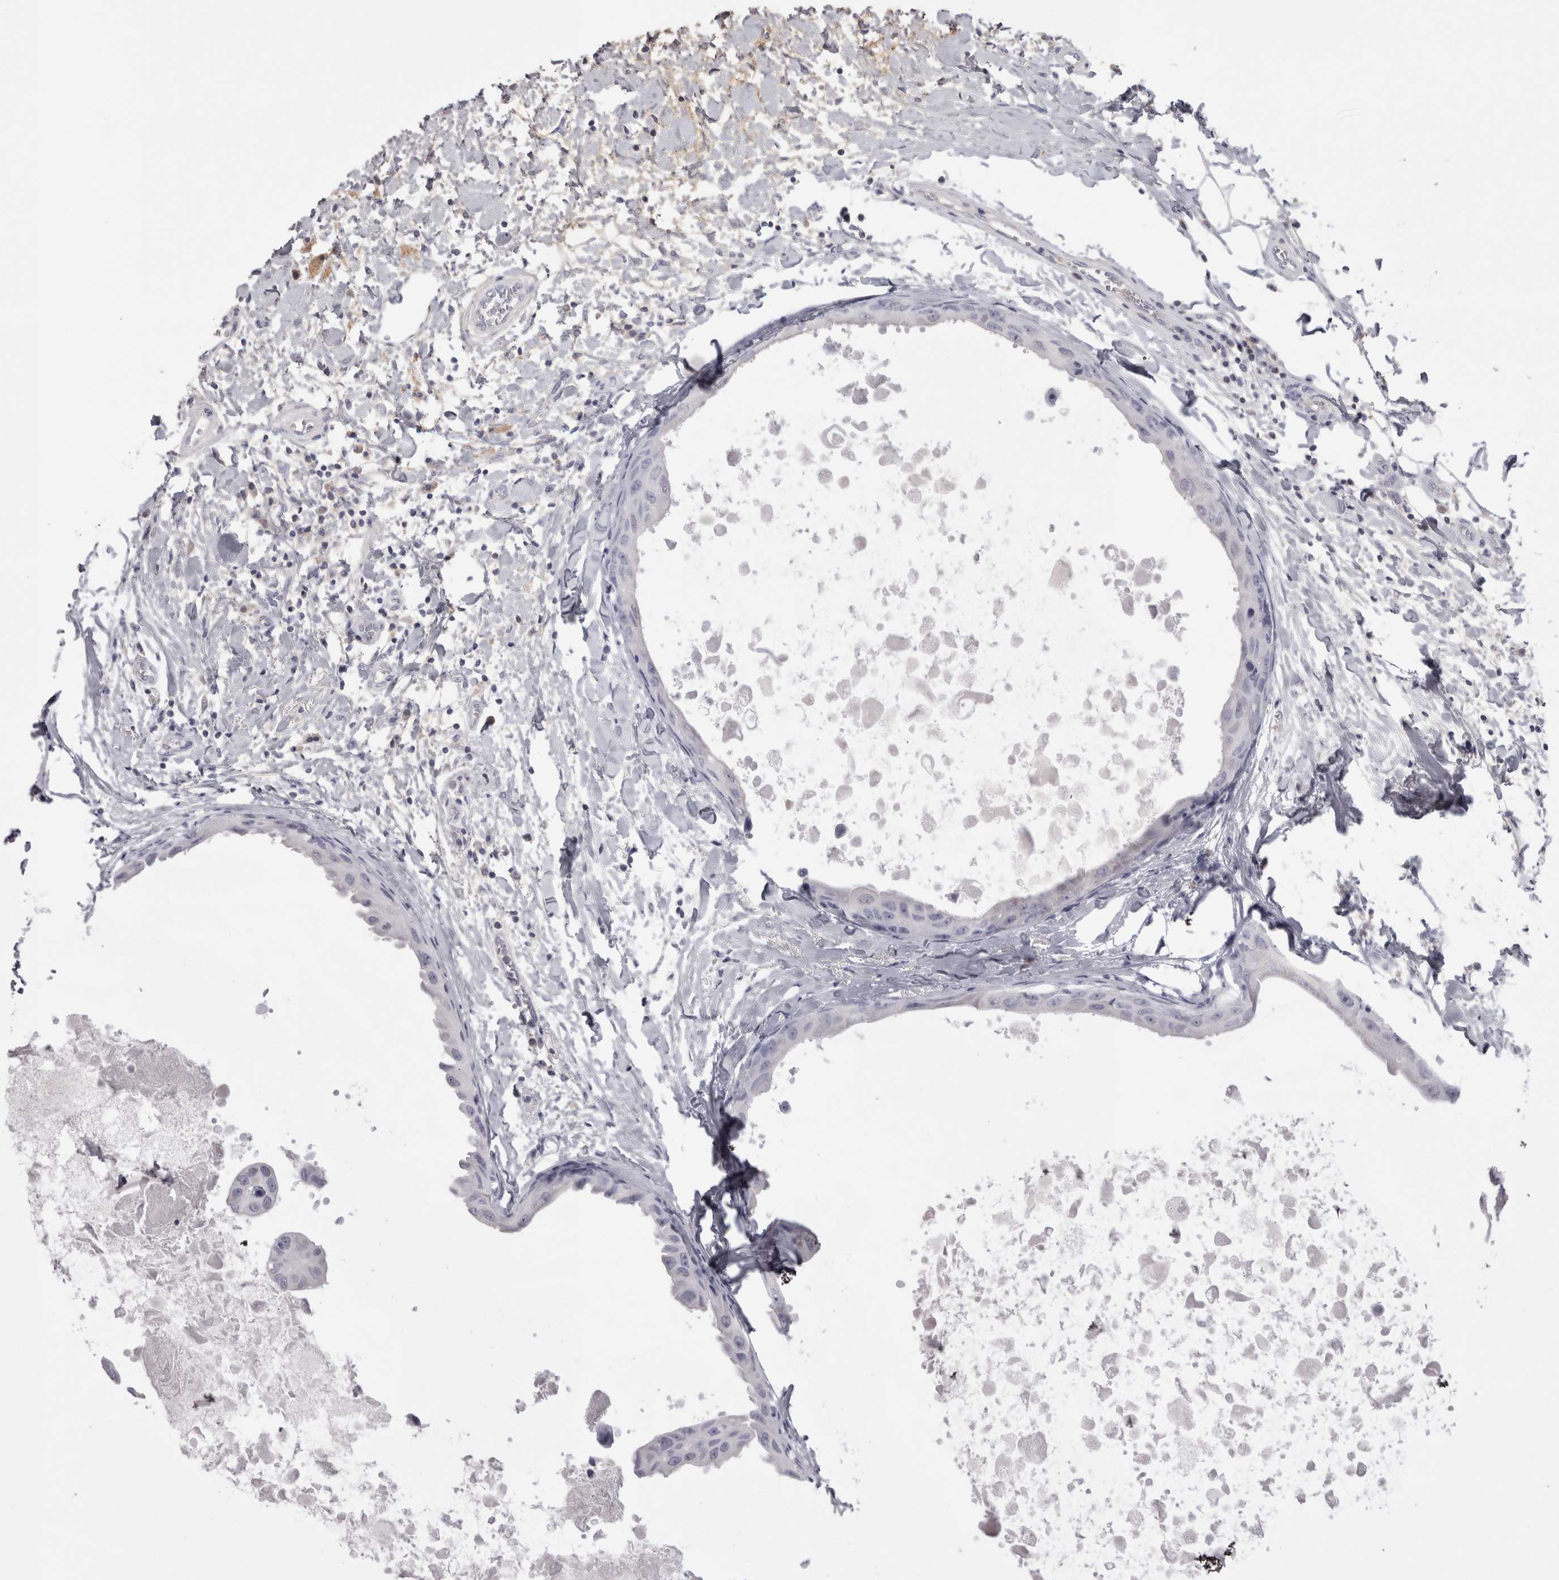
{"staining": {"intensity": "negative", "quantity": "none", "location": "none"}, "tissue": "breast cancer", "cell_type": "Tumor cells", "image_type": "cancer", "snomed": [{"axis": "morphology", "description": "Duct carcinoma"}, {"axis": "topography", "description": "Breast"}], "caption": "DAB (3,3'-diaminobenzidine) immunohistochemical staining of breast cancer (infiltrating ductal carcinoma) exhibits no significant positivity in tumor cells.", "gene": "SAA4", "patient": {"sex": "female", "age": 27}}